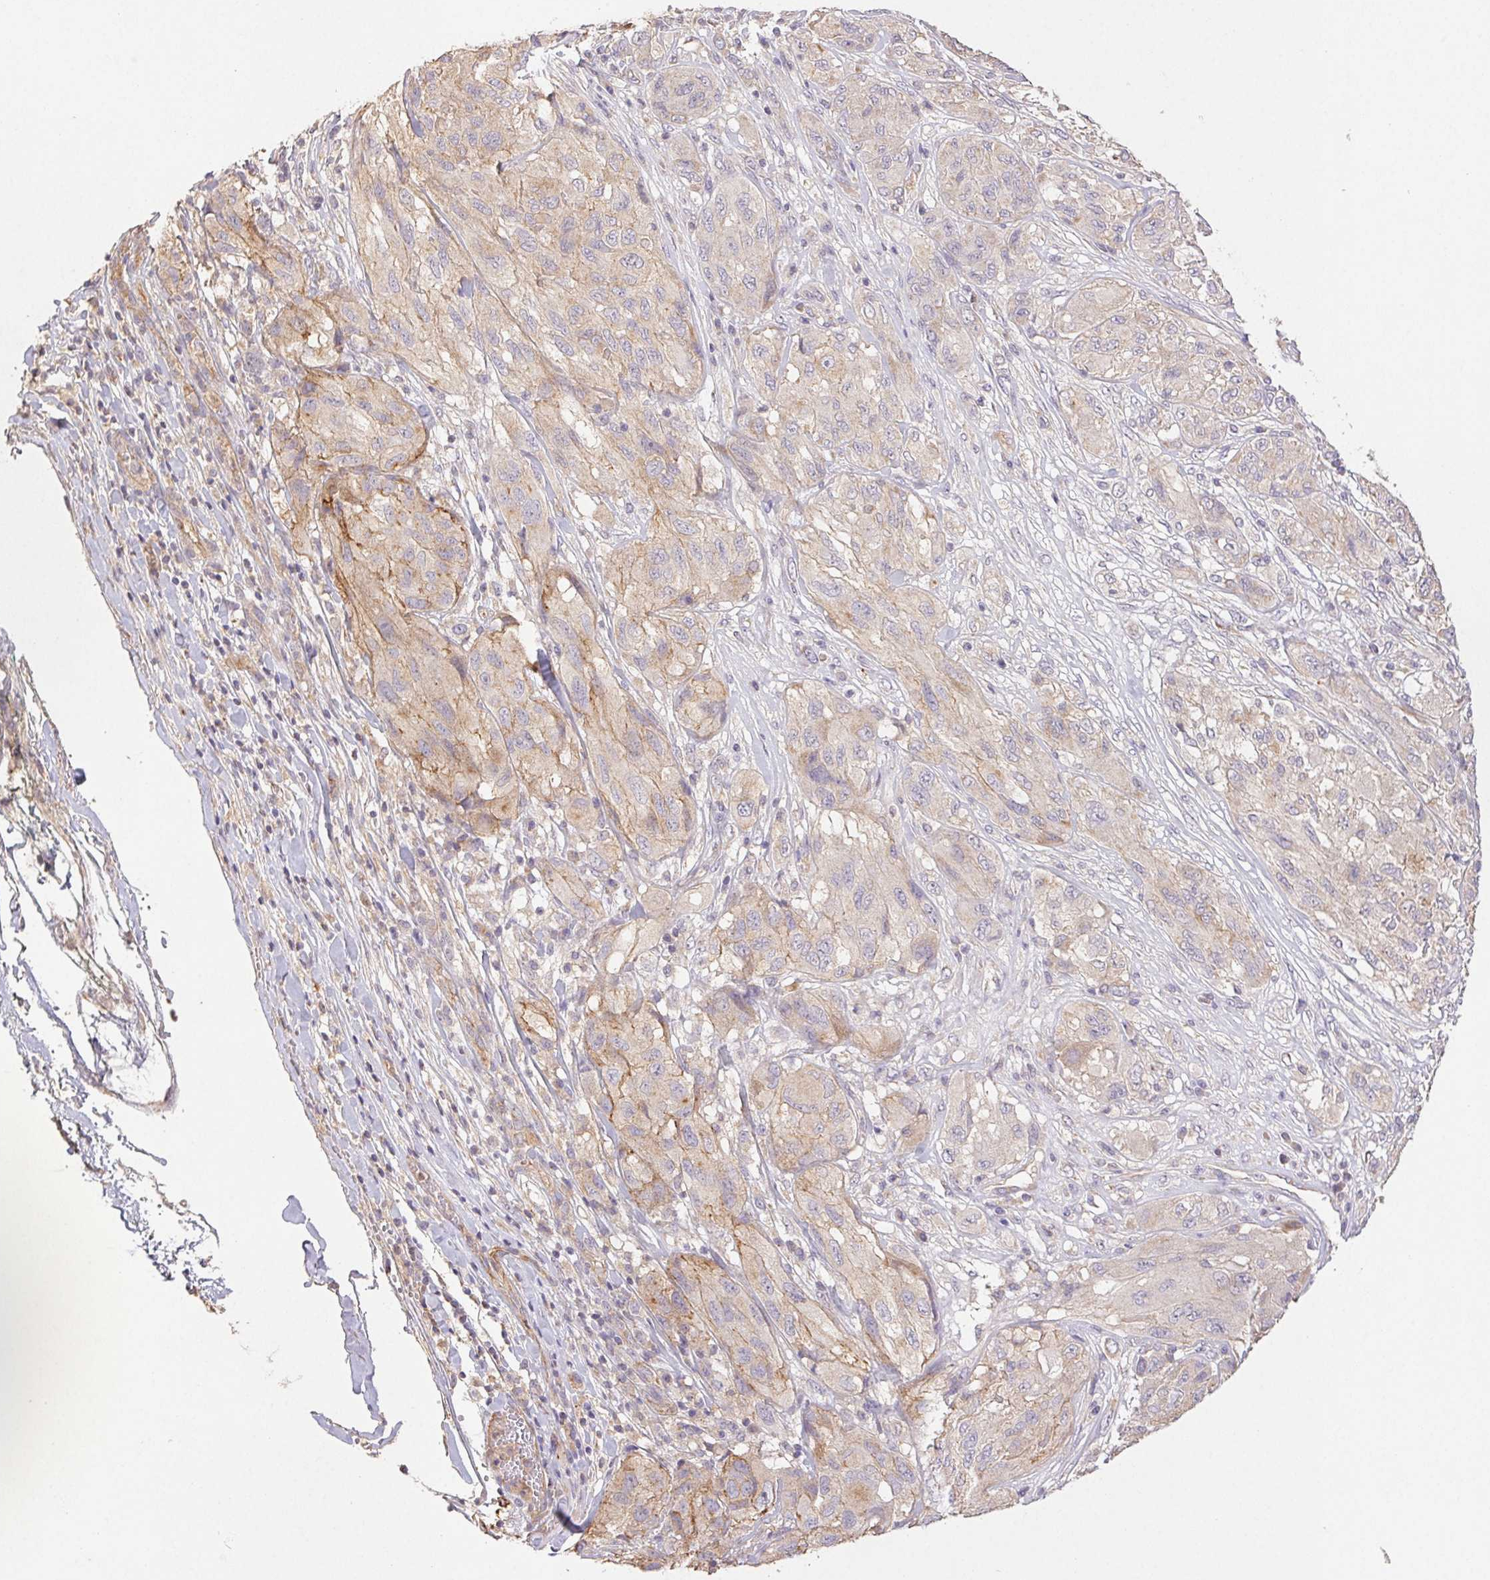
{"staining": {"intensity": "weak", "quantity": "25%-75%", "location": "cytoplasmic/membranous"}, "tissue": "melanoma", "cell_type": "Tumor cells", "image_type": "cancer", "snomed": [{"axis": "morphology", "description": "Malignant melanoma, NOS"}, {"axis": "topography", "description": "Skin"}], "caption": "High-magnification brightfield microscopy of malignant melanoma stained with DAB (3,3'-diaminobenzidine) (brown) and counterstained with hematoxylin (blue). tumor cells exhibit weak cytoplasmic/membranous staining is appreciated in about25%-75% of cells.", "gene": "RAB11A", "patient": {"sex": "female", "age": 91}}